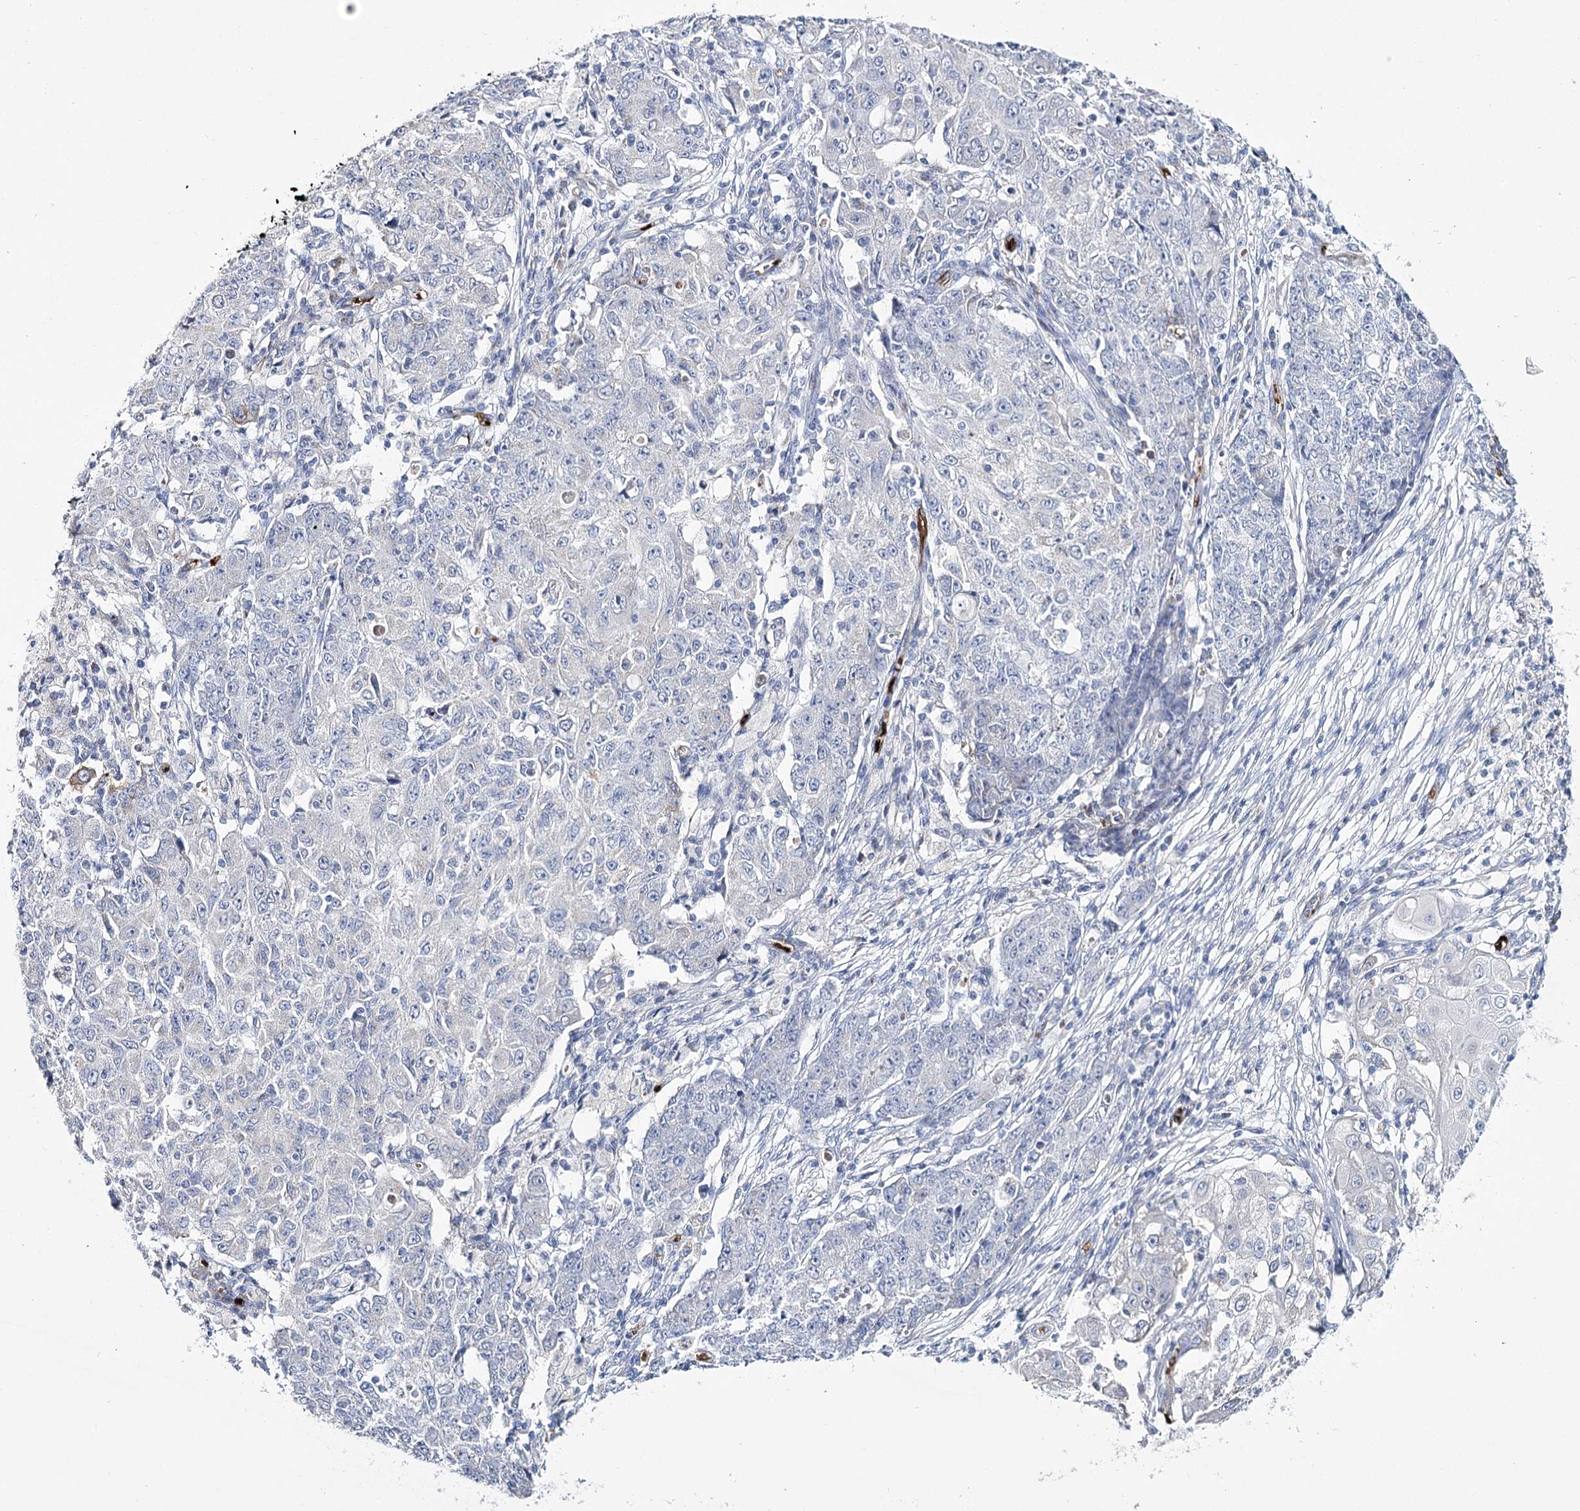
{"staining": {"intensity": "negative", "quantity": "none", "location": "none"}, "tissue": "ovarian cancer", "cell_type": "Tumor cells", "image_type": "cancer", "snomed": [{"axis": "morphology", "description": "Carcinoma, endometroid"}, {"axis": "topography", "description": "Ovary"}], "caption": "An image of ovarian cancer stained for a protein reveals no brown staining in tumor cells.", "gene": "GBF1", "patient": {"sex": "female", "age": 42}}